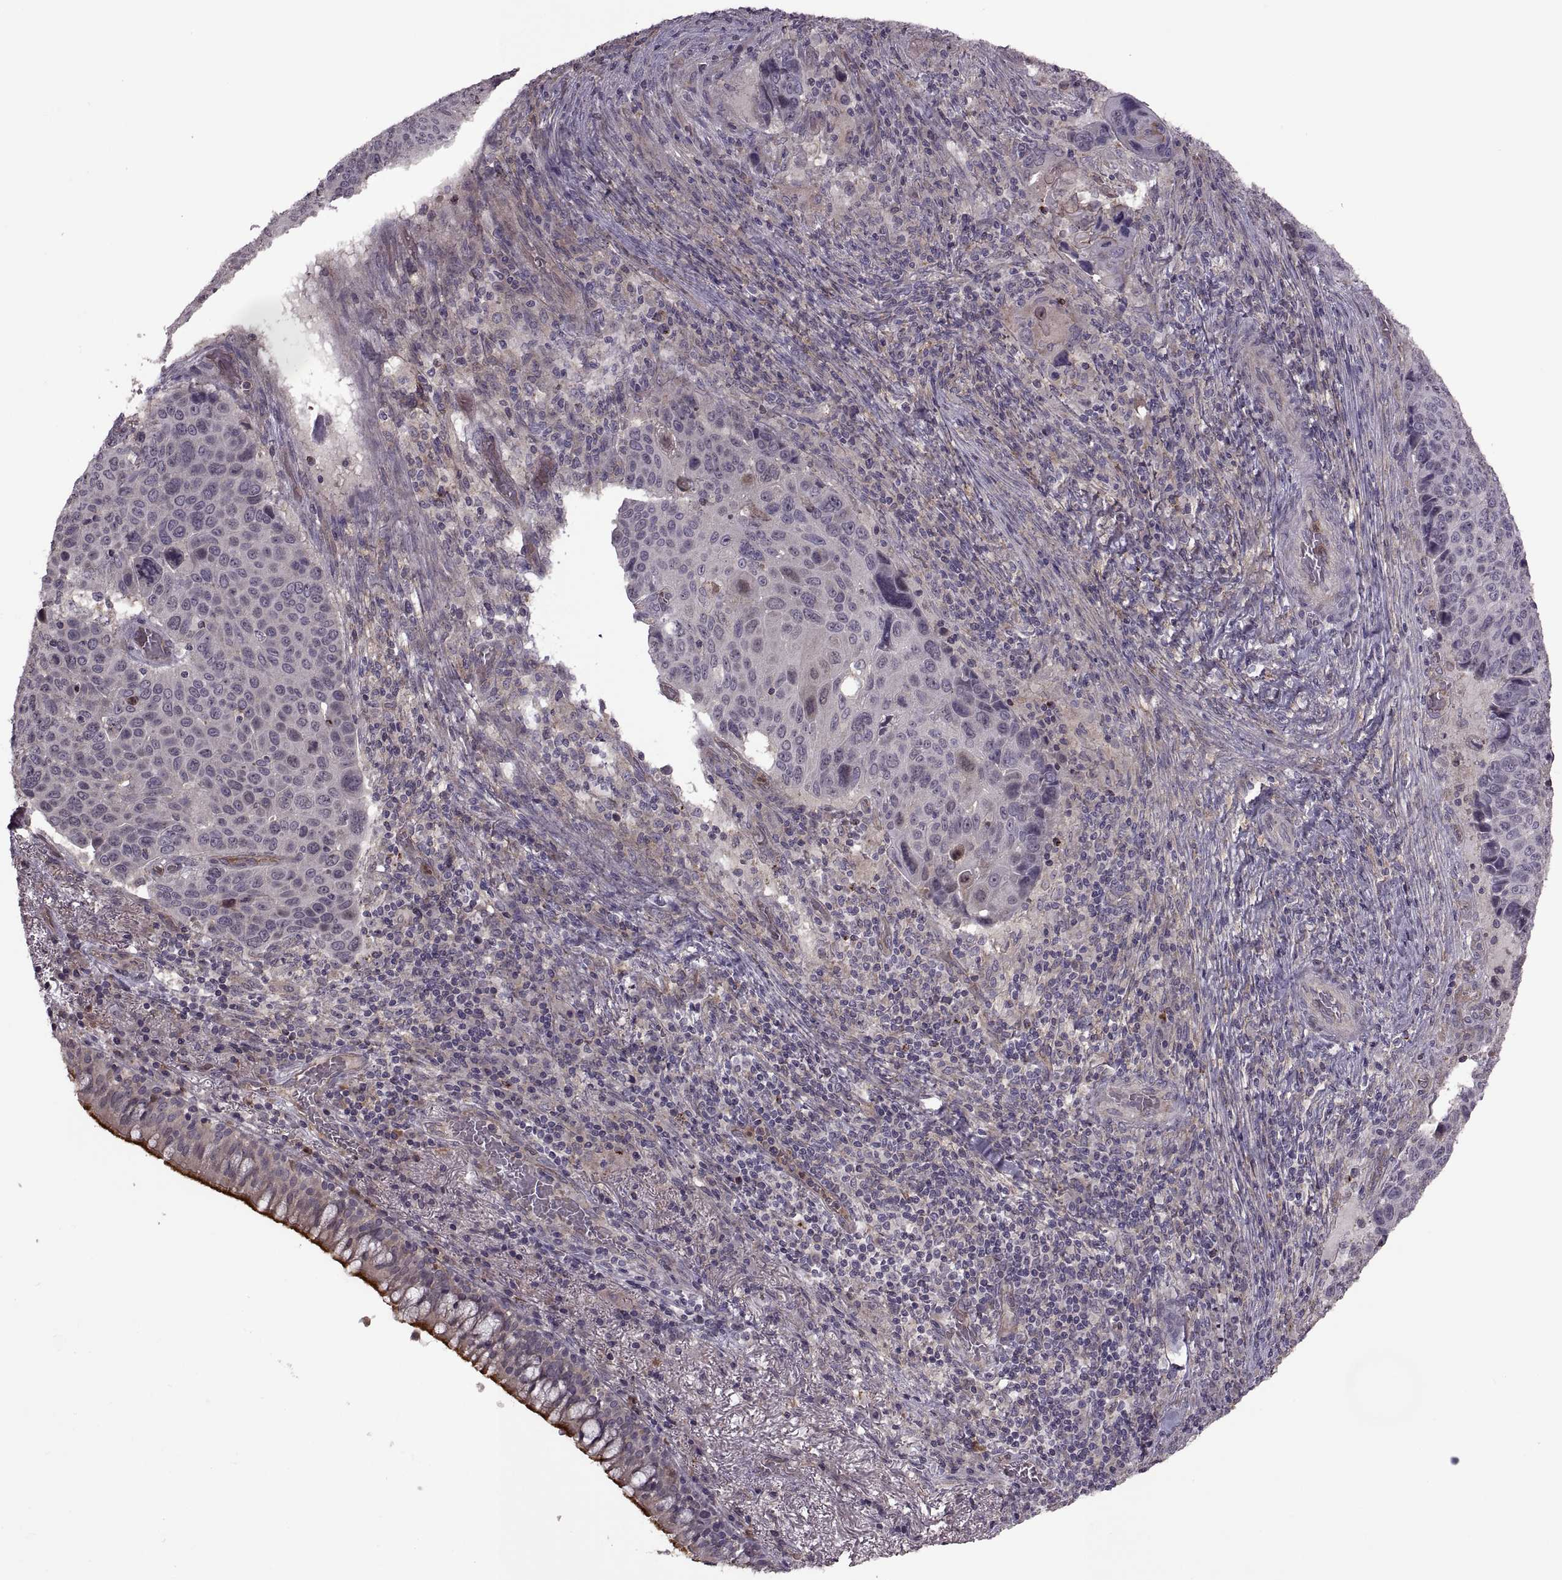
{"staining": {"intensity": "negative", "quantity": "none", "location": "none"}, "tissue": "lung cancer", "cell_type": "Tumor cells", "image_type": "cancer", "snomed": [{"axis": "morphology", "description": "Squamous cell carcinoma, NOS"}, {"axis": "topography", "description": "Lung"}], "caption": "There is no significant staining in tumor cells of squamous cell carcinoma (lung).", "gene": "PIERCE1", "patient": {"sex": "male", "age": 68}}